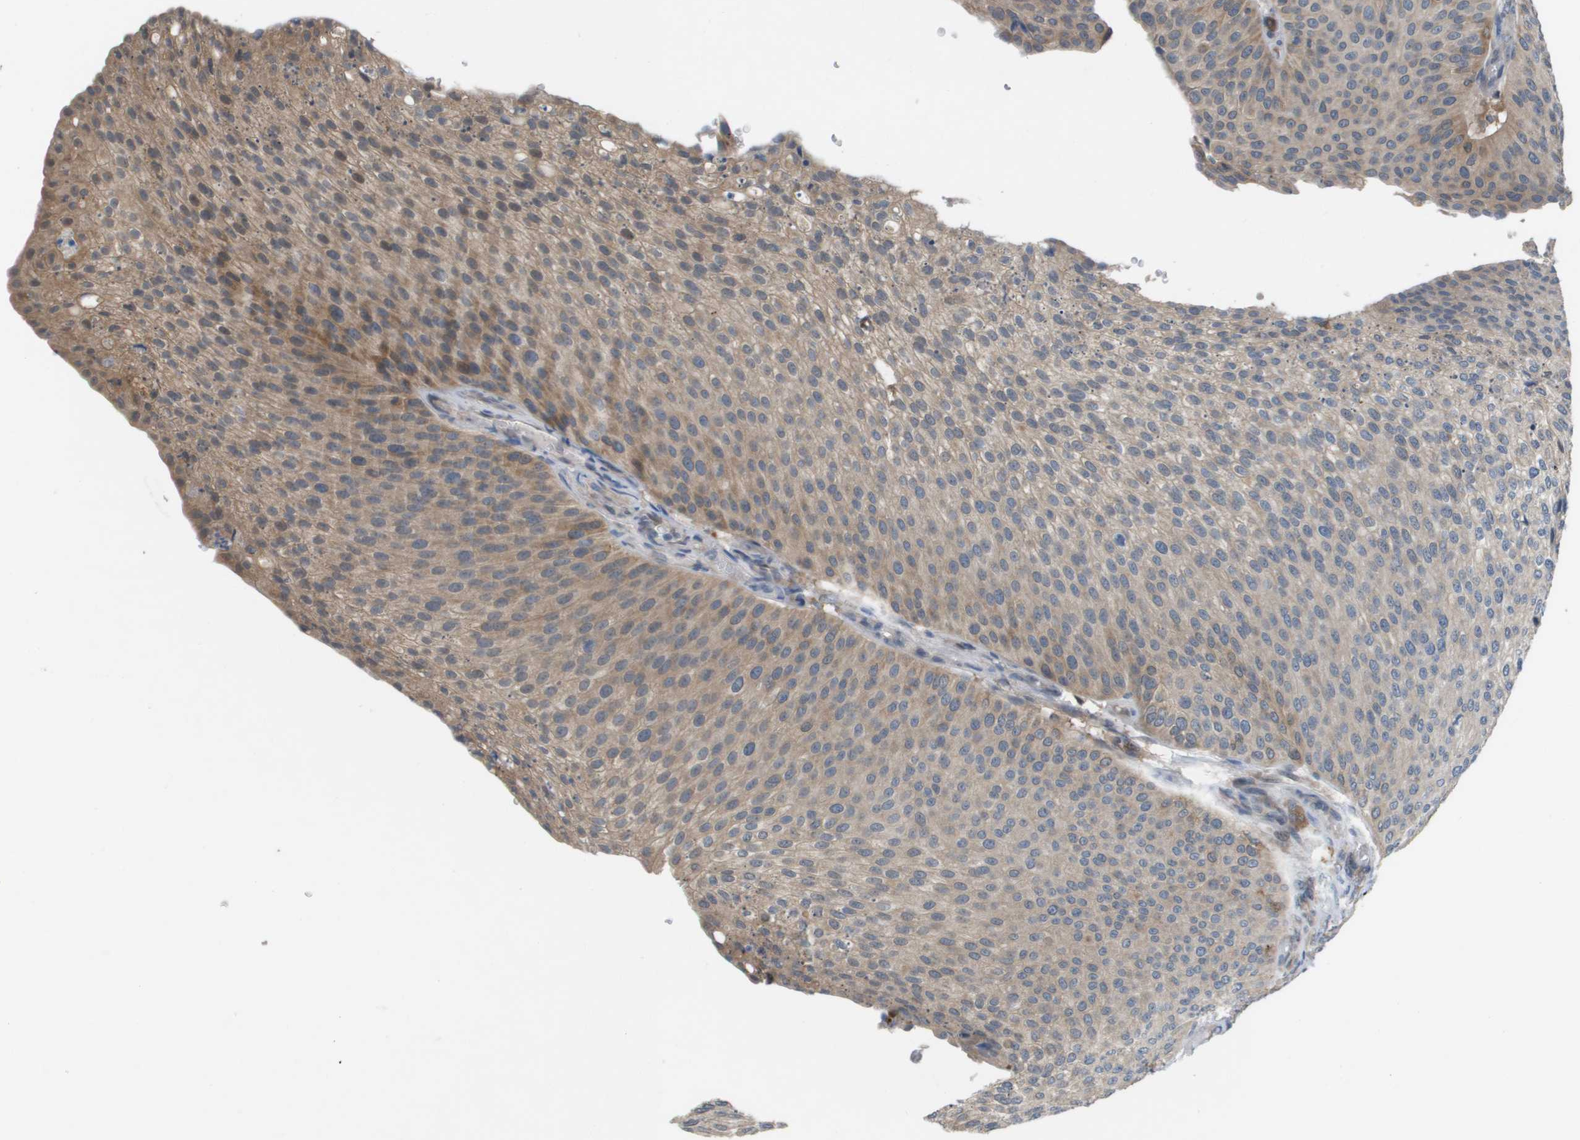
{"staining": {"intensity": "weak", "quantity": "25%-75%", "location": "cytoplasmic/membranous"}, "tissue": "urothelial cancer", "cell_type": "Tumor cells", "image_type": "cancer", "snomed": [{"axis": "morphology", "description": "Urothelial carcinoma, Low grade"}, {"axis": "topography", "description": "Smooth muscle"}, {"axis": "topography", "description": "Urinary bladder"}], "caption": "A high-resolution photomicrograph shows immunohistochemistry (IHC) staining of low-grade urothelial carcinoma, which reveals weak cytoplasmic/membranous expression in approximately 25%-75% of tumor cells.", "gene": "PALD1", "patient": {"sex": "male", "age": 60}}